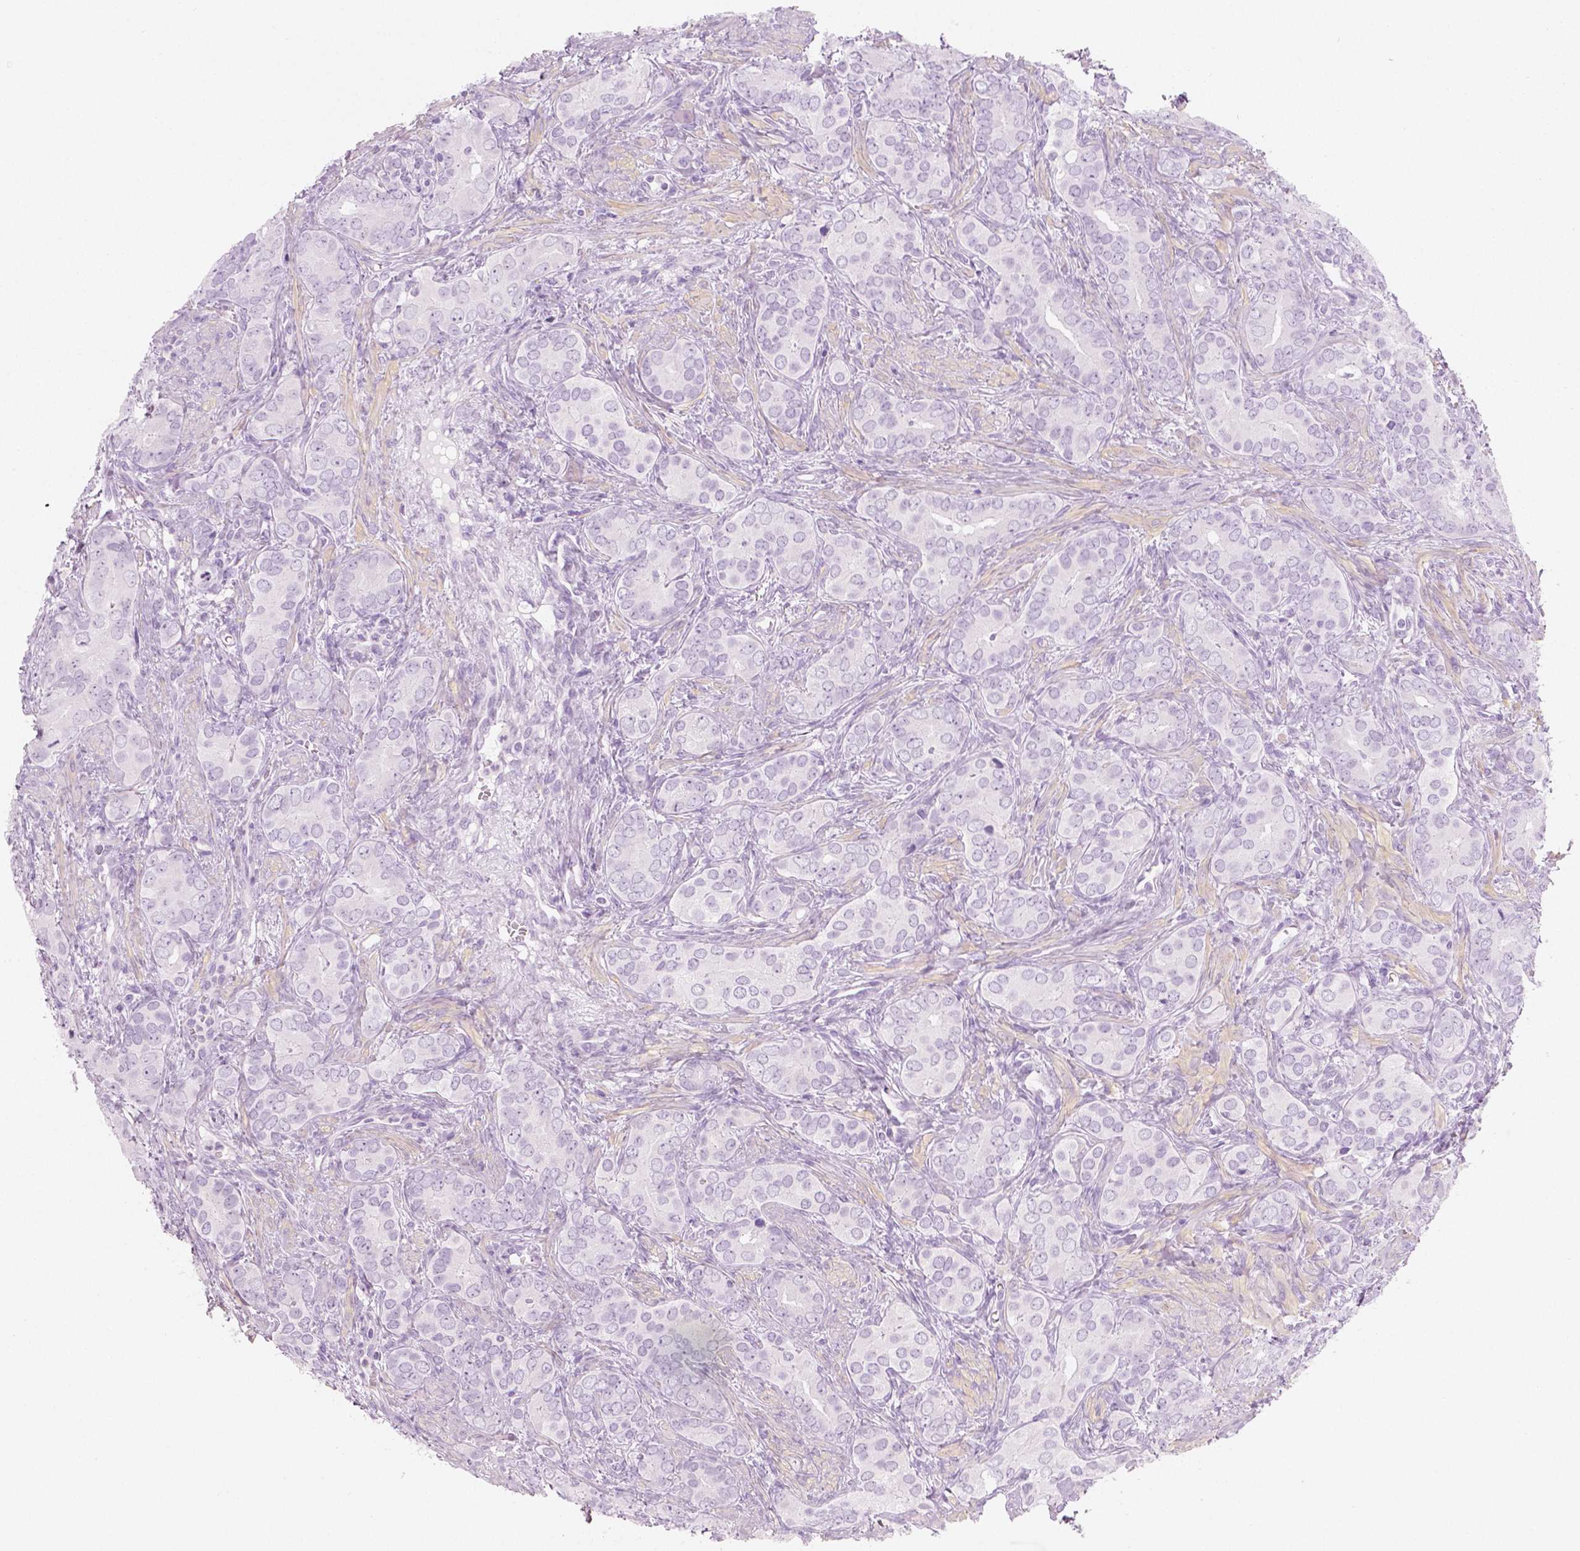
{"staining": {"intensity": "negative", "quantity": "none", "location": "none"}, "tissue": "prostate cancer", "cell_type": "Tumor cells", "image_type": "cancer", "snomed": [{"axis": "morphology", "description": "Adenocarcinoma, High grade"}, {"axis": "topography", "description": "Prostate"}], "caption": "Prostate cancer stained for a protein using IHC demonstrates no positivity tumor cells.", "gene": "PLIN4", "patient": {"sex": "male", "age": 84}}